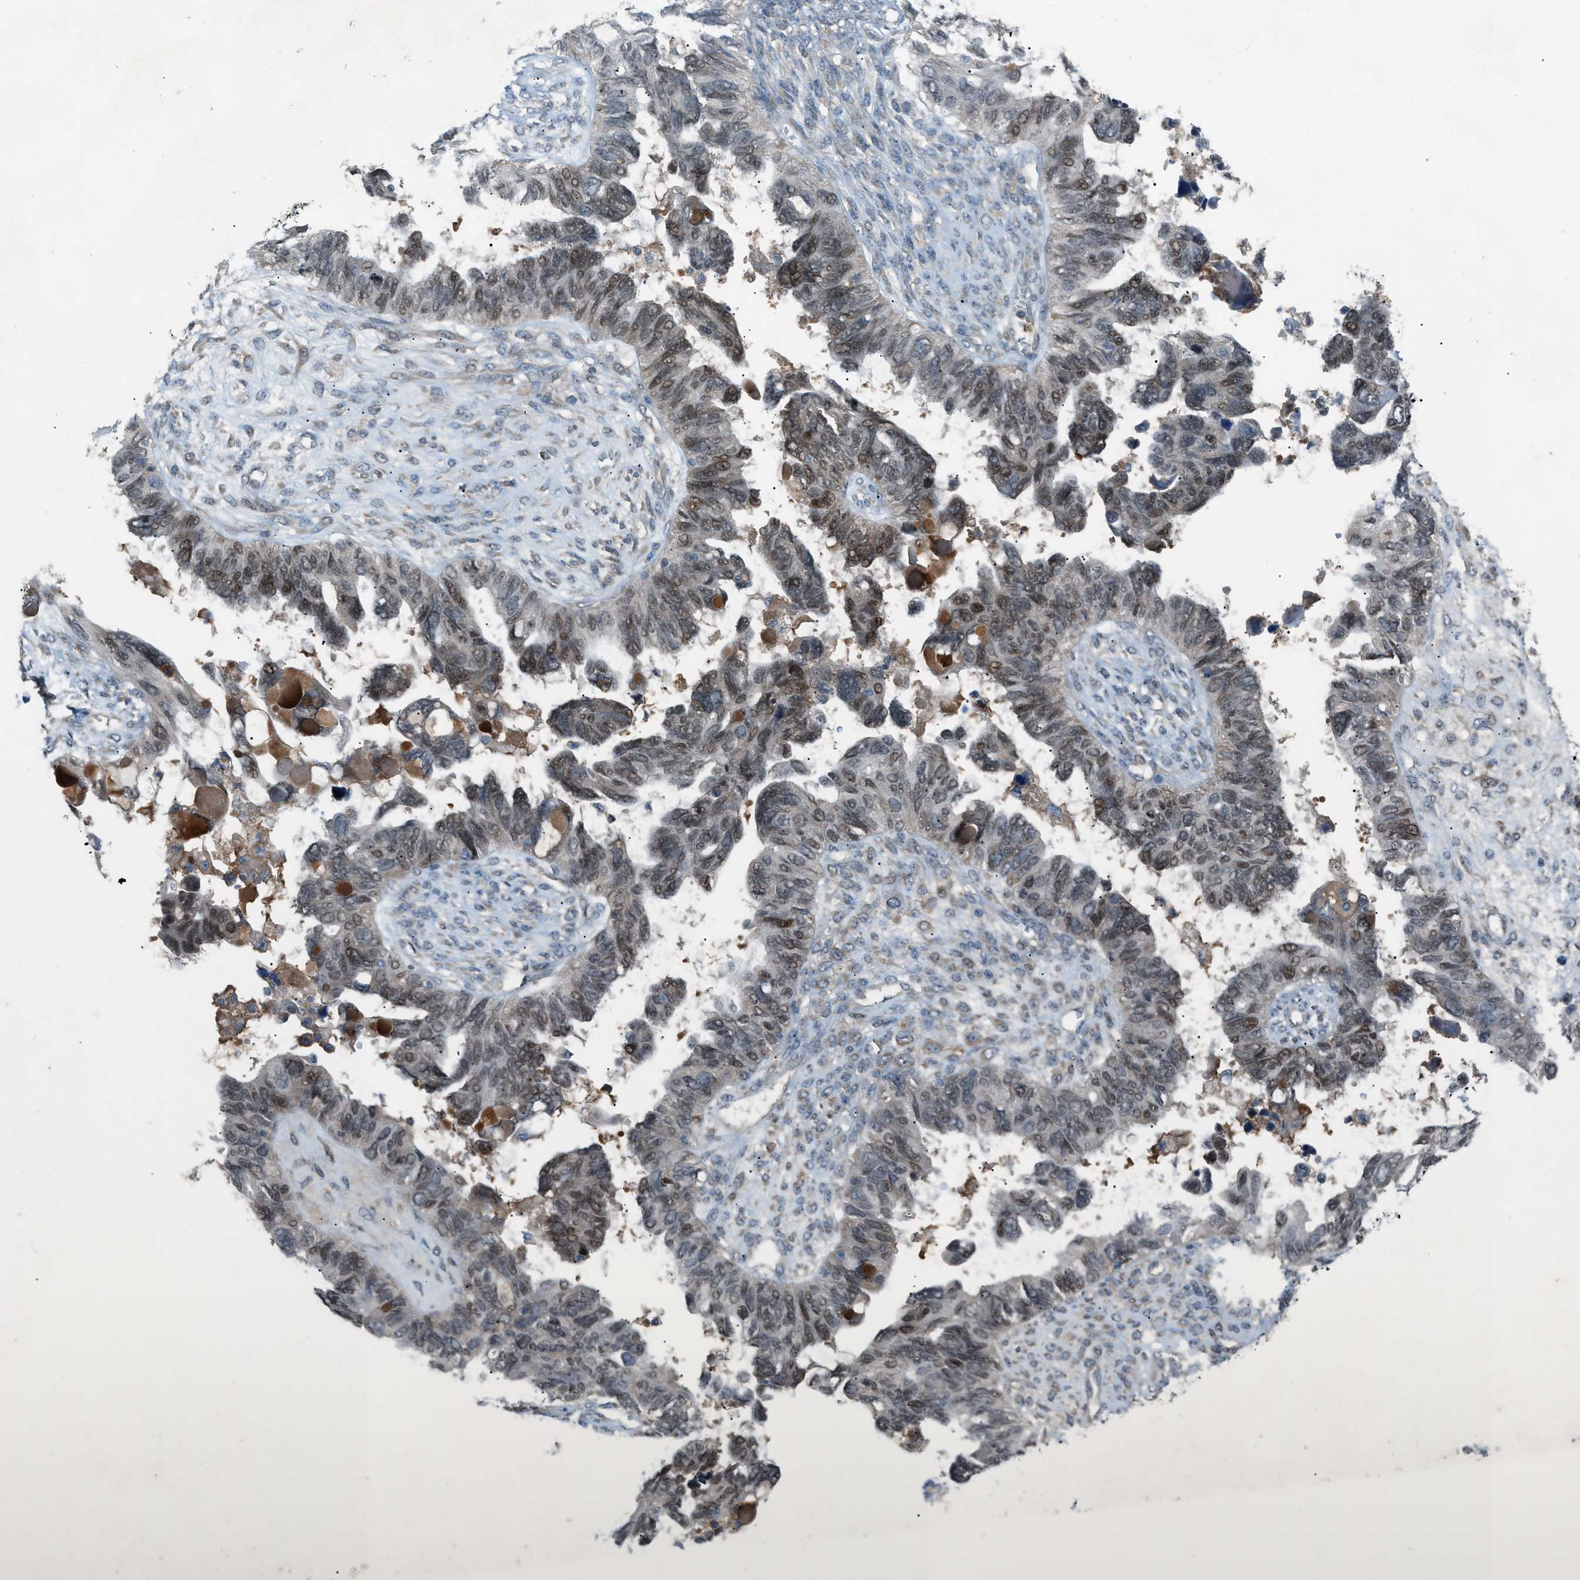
{"staining": {"intensity": "moderate", "quantity": "25%-75%", "location": "nuclear"}, "tissue": "ovarian cancer", "cell_type": "Tumor cells", "image_type": "cancer", "snomed": [{"axis": "morphology", "description": "Cystadenocarcinoma, serous, NOS"}, {"axis": "topography", "description": "Ovary"}], "caption": "Ovarian serous cystadenocarcinoma stained with a brown dye exhibits moderate nuclear positive positivity in approximately 25%-75% of tumor cells.", "gene": "DYRK1A", "patient": {"sex": "female", "age": 79}}